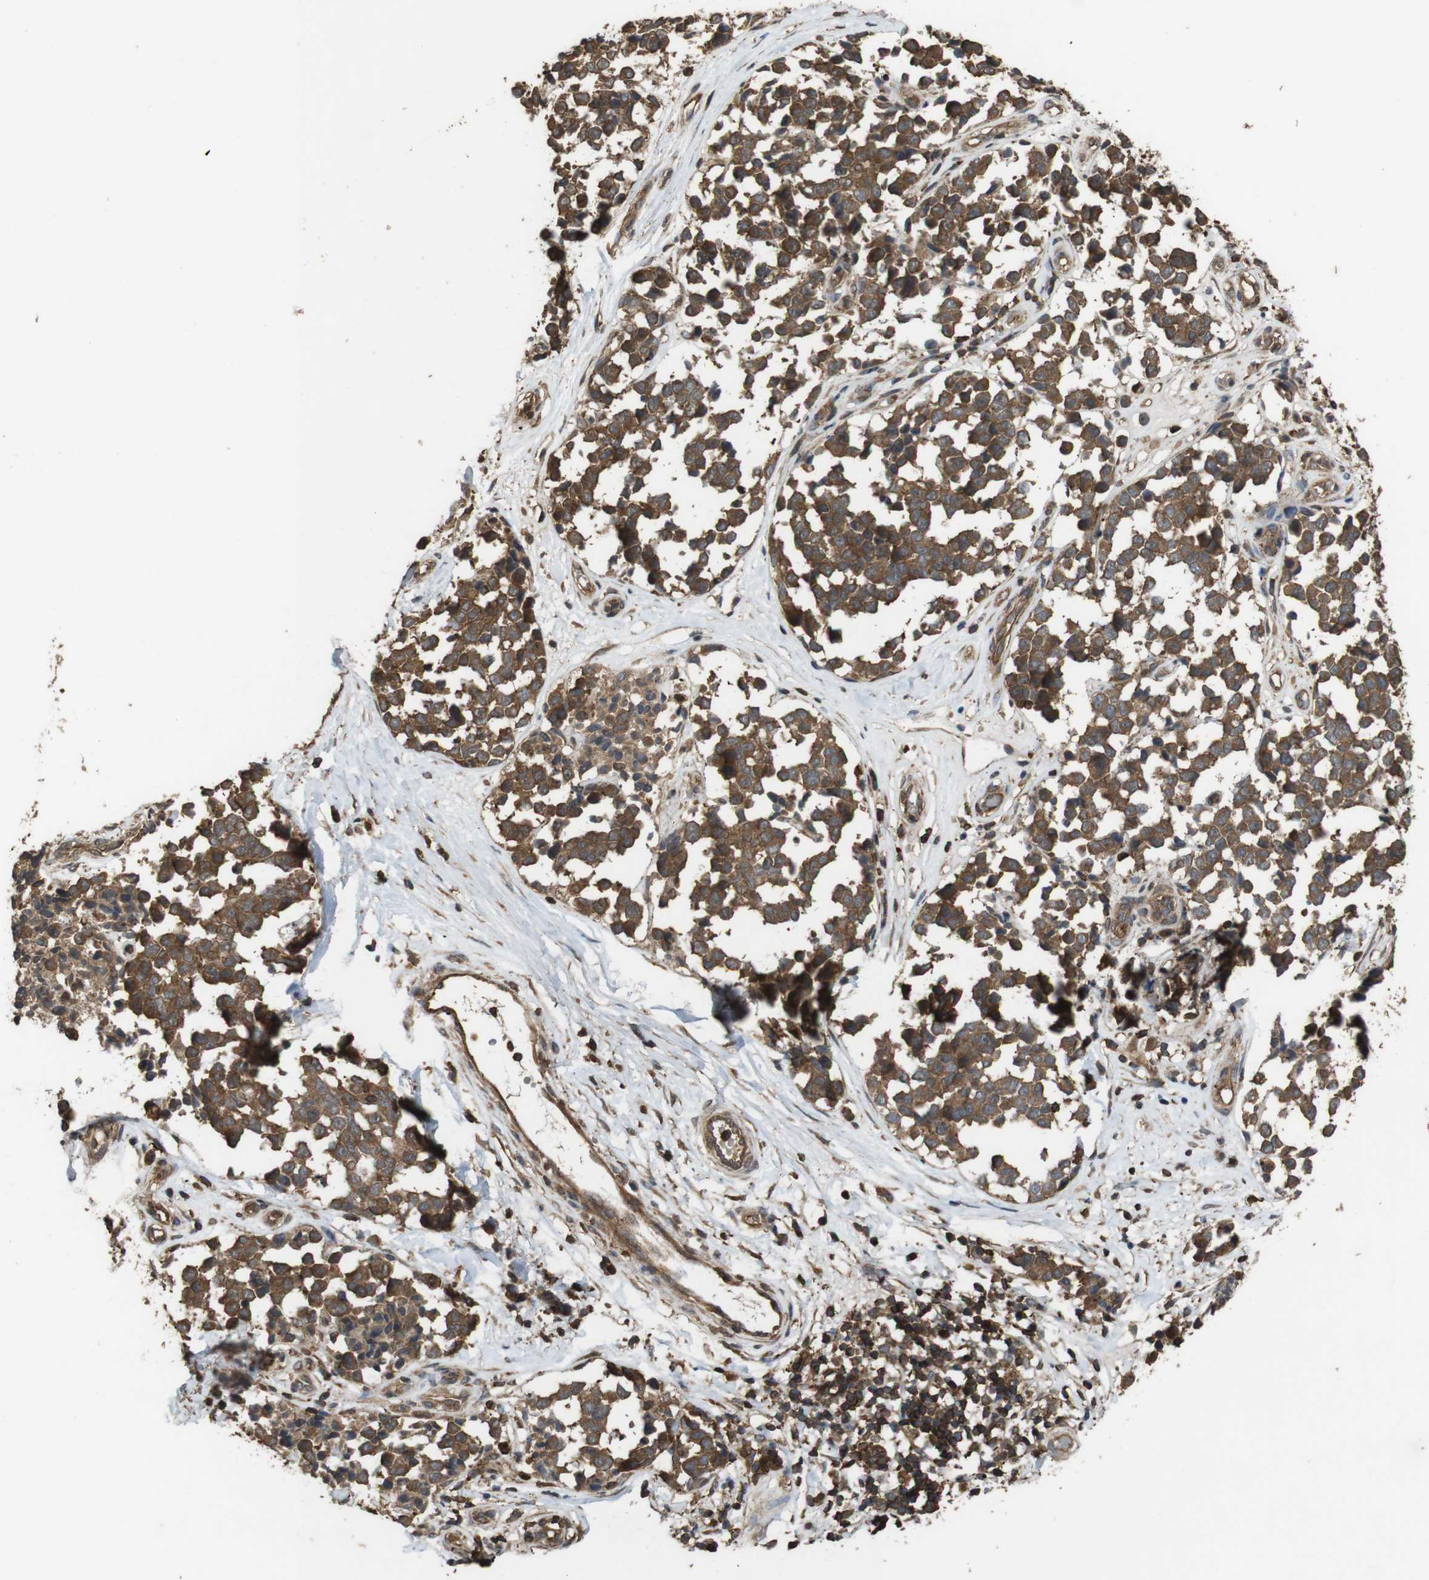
{"staining": {"intensity": "strong", "quantity": ">75%", "location": "cytoplasmic/membranous"}, "tissue": "melanoma", "cell_type": "Tumor cells", "image_type": "cancer", "snomed": [{"axis": "morphology", "description": "Malignant melanoma, NOS"}, {"axis": "topography", "description": "Skin"}], "caption": "Immunohistochemistry of melanoma demonstrates high levels of strong cytoplasmic/membranous expression in approximately >75% of tumor cells.", "gene": "BAG4", "patient": {"sex": "female", "age": 64}}